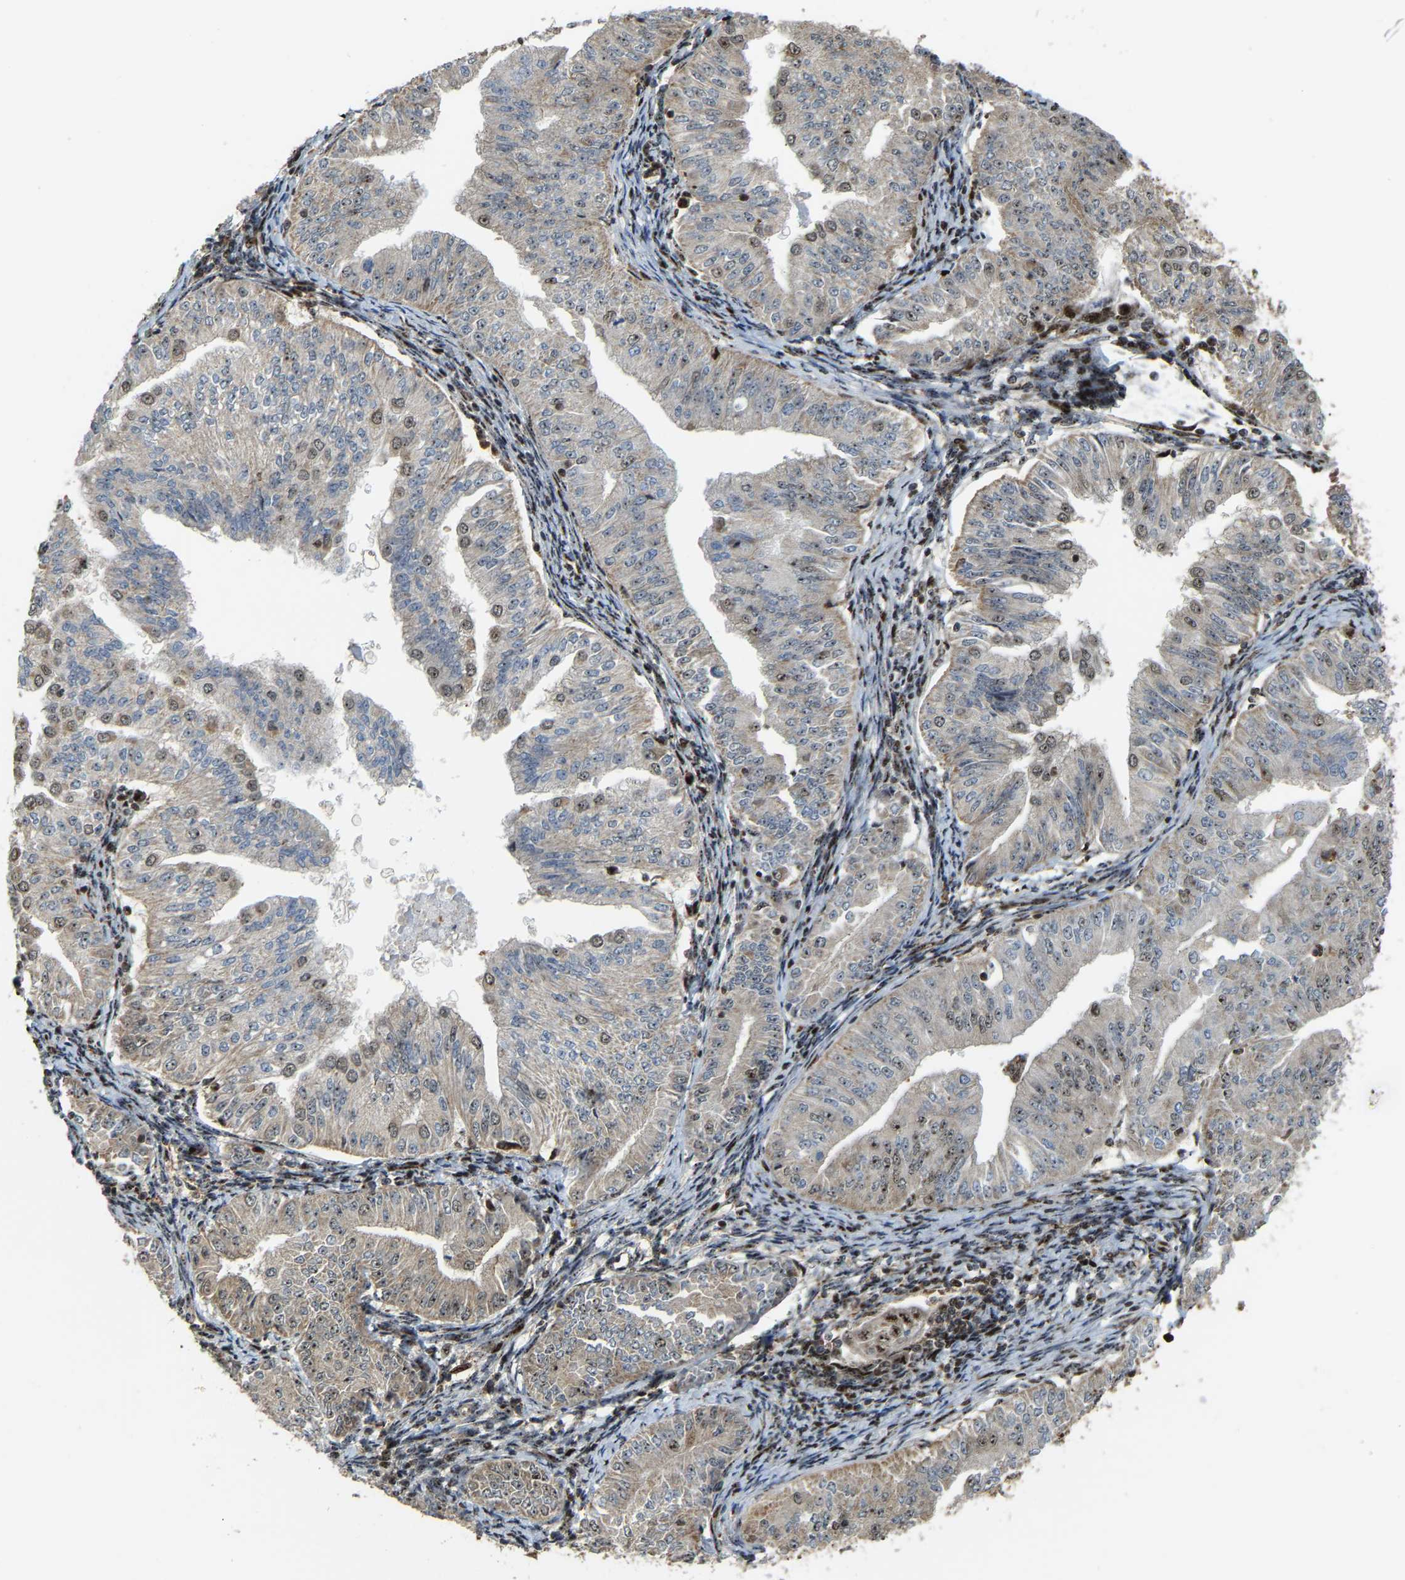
{"staining": {"intensity": "moderate", "quantity": "25%-75%", "location": "nuclear"}, "tissue": "endometrial cancer", "cell_type": "Tumor cells", "image_type": "cancer", "snomed": [{"axis": "morphology", "description": "Normal tissue, NOS"}, {"axis": "morphology", "description": "Adenocarcinoma, NOS"}, {"axis": "topography", "description": "Endometrium"}], "caption": "Human endometrial adenocarcinoma stained with a protein marker reveals moderate staining in tumor cells.", "gene": "ZNF687", "patient": {"sex": "female", "age": 53}}